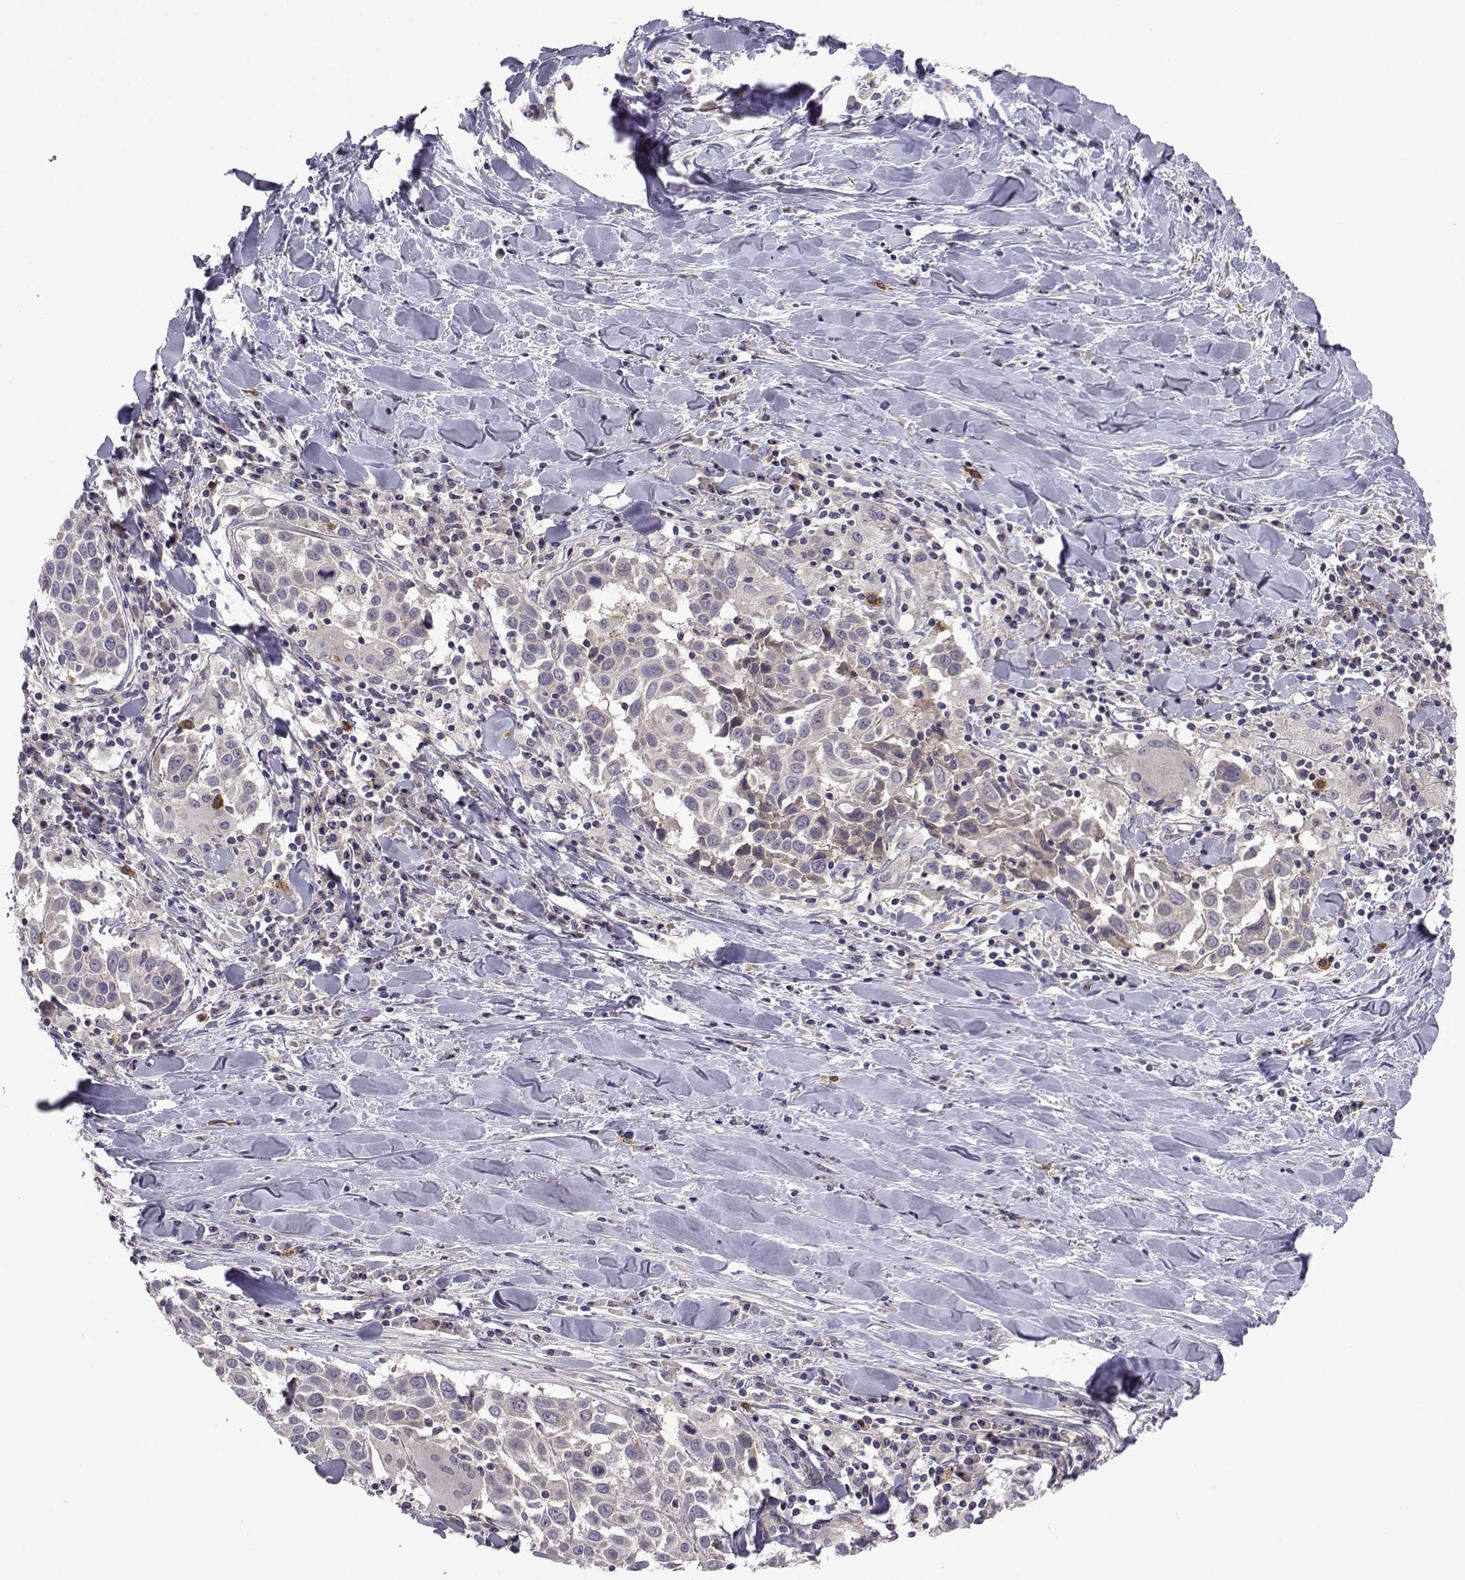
{"staining": {"intensity": "weak", "quantity": "<25%", "location": "cytoplasmic/membranous"}, "tissue": "lung cancer", "cell_type": "Tumor cells", "image_type": "cancer", "snomed": [{"axis": "morphology", "description": "Squamous cell carcinoma, NOS"}, {"axis": "topography", "description": "Lung"}], "caption": "Lung cancer (squamous cell carcinoma) was stained to show a protein in brown. There is no significant staining in tumor cells.", "gene": "STXBP5", "patient": {"sex": "male", "age": 57}}